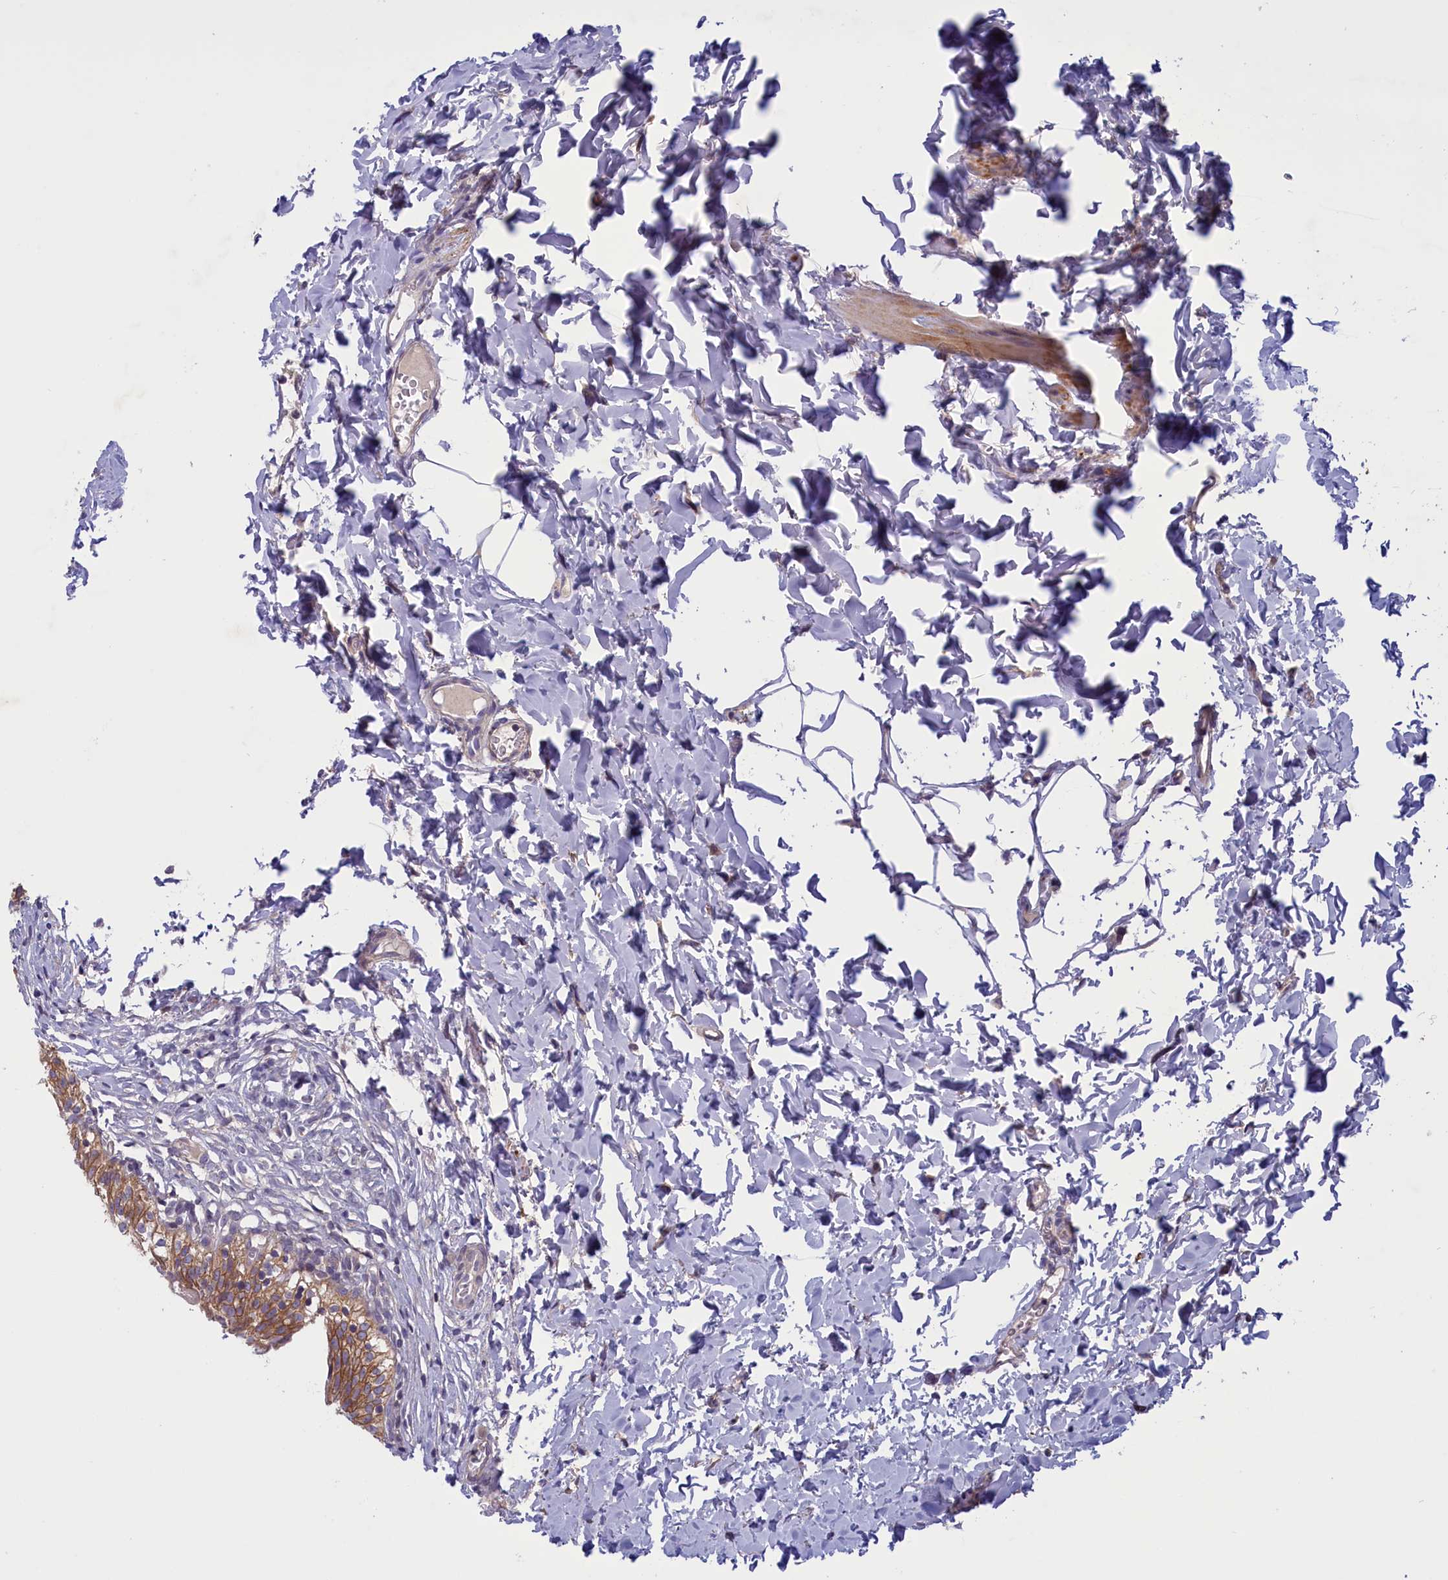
{"staining": {"intensity": "moderate", "quantity": ">75%", "location": "cytoplasmic/membranous"}, "tissue": "urinary bladder", "cell_type": "Urothelial cells", "image_type": "normal", "snomed": [{"axis": "morphology", "description": "Normal tissue, NOS"}, {"axis": "topography", "description": "Urinary bladder"}], "caption": "A high-resolution photomicrograph shows immunohistochemistry (IHC) staining of unremarkable urinary bladder, which exhibits moderate cytoplasmic/membranous positivity in about >75% of urothelial cells. The staining was performed using DAB to visualize the protein expression in brown, while the nuclei were stained in blue with hematoxylin (Magnification: 20x).", "gene": "CORO2A", "patient": {"sex": "male", "age": 55}}